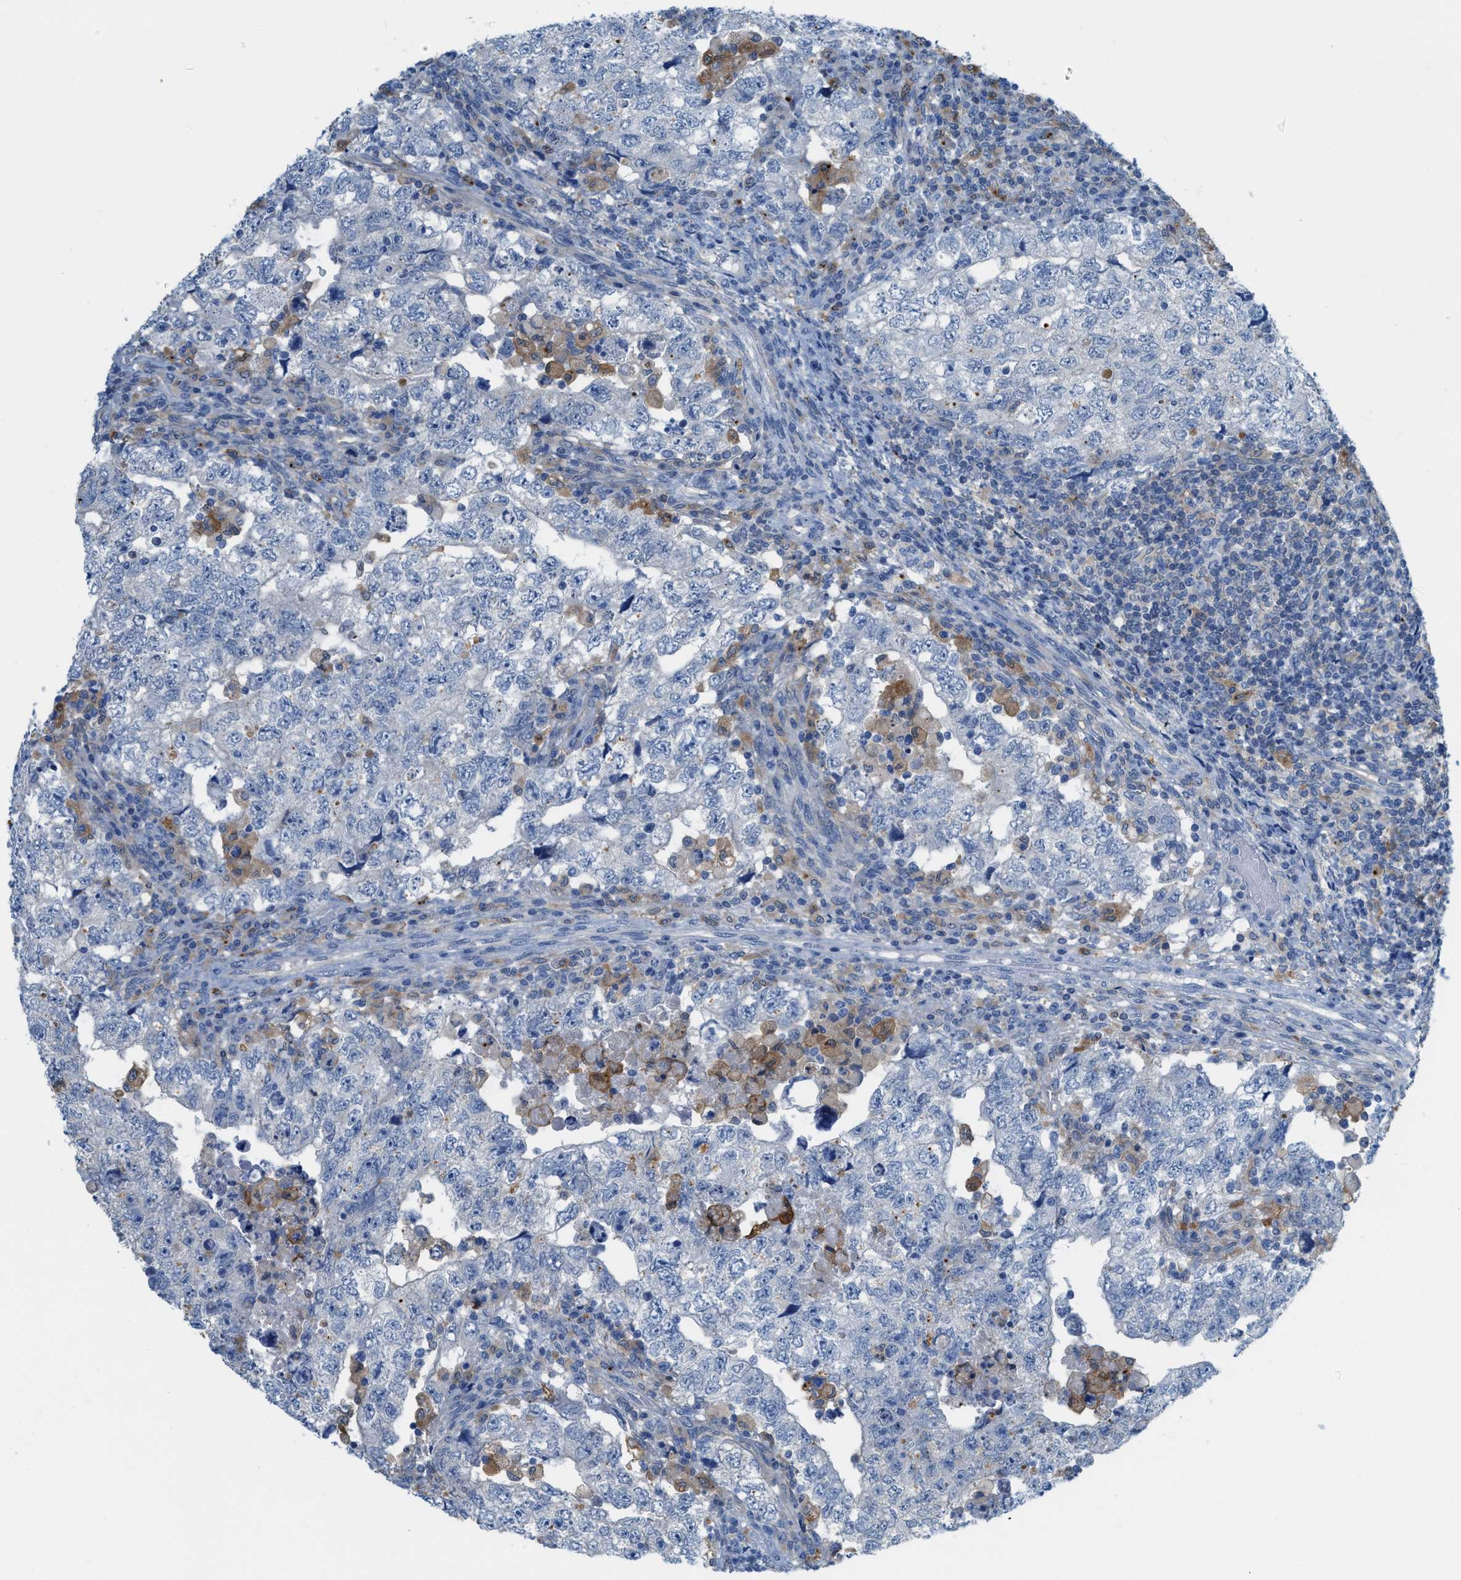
{"staining": {"intensity": "negative", "quantity": "none", "location": "none"}, "tissue": "testis cancer", "cell_type": "Tumor cells", "image_type": "cancer", "snomed": [{"axis": "morphology", "description": "Carcinoma, Embryonal, NOS"}, {"axis": "topography", "description": "Testis"}], "caption": "Tumor cells show no significant protein expression in embryonal carcinoma (testis).", "gene": "CSTB", "patient": {"sex": "male", "age": 36}}